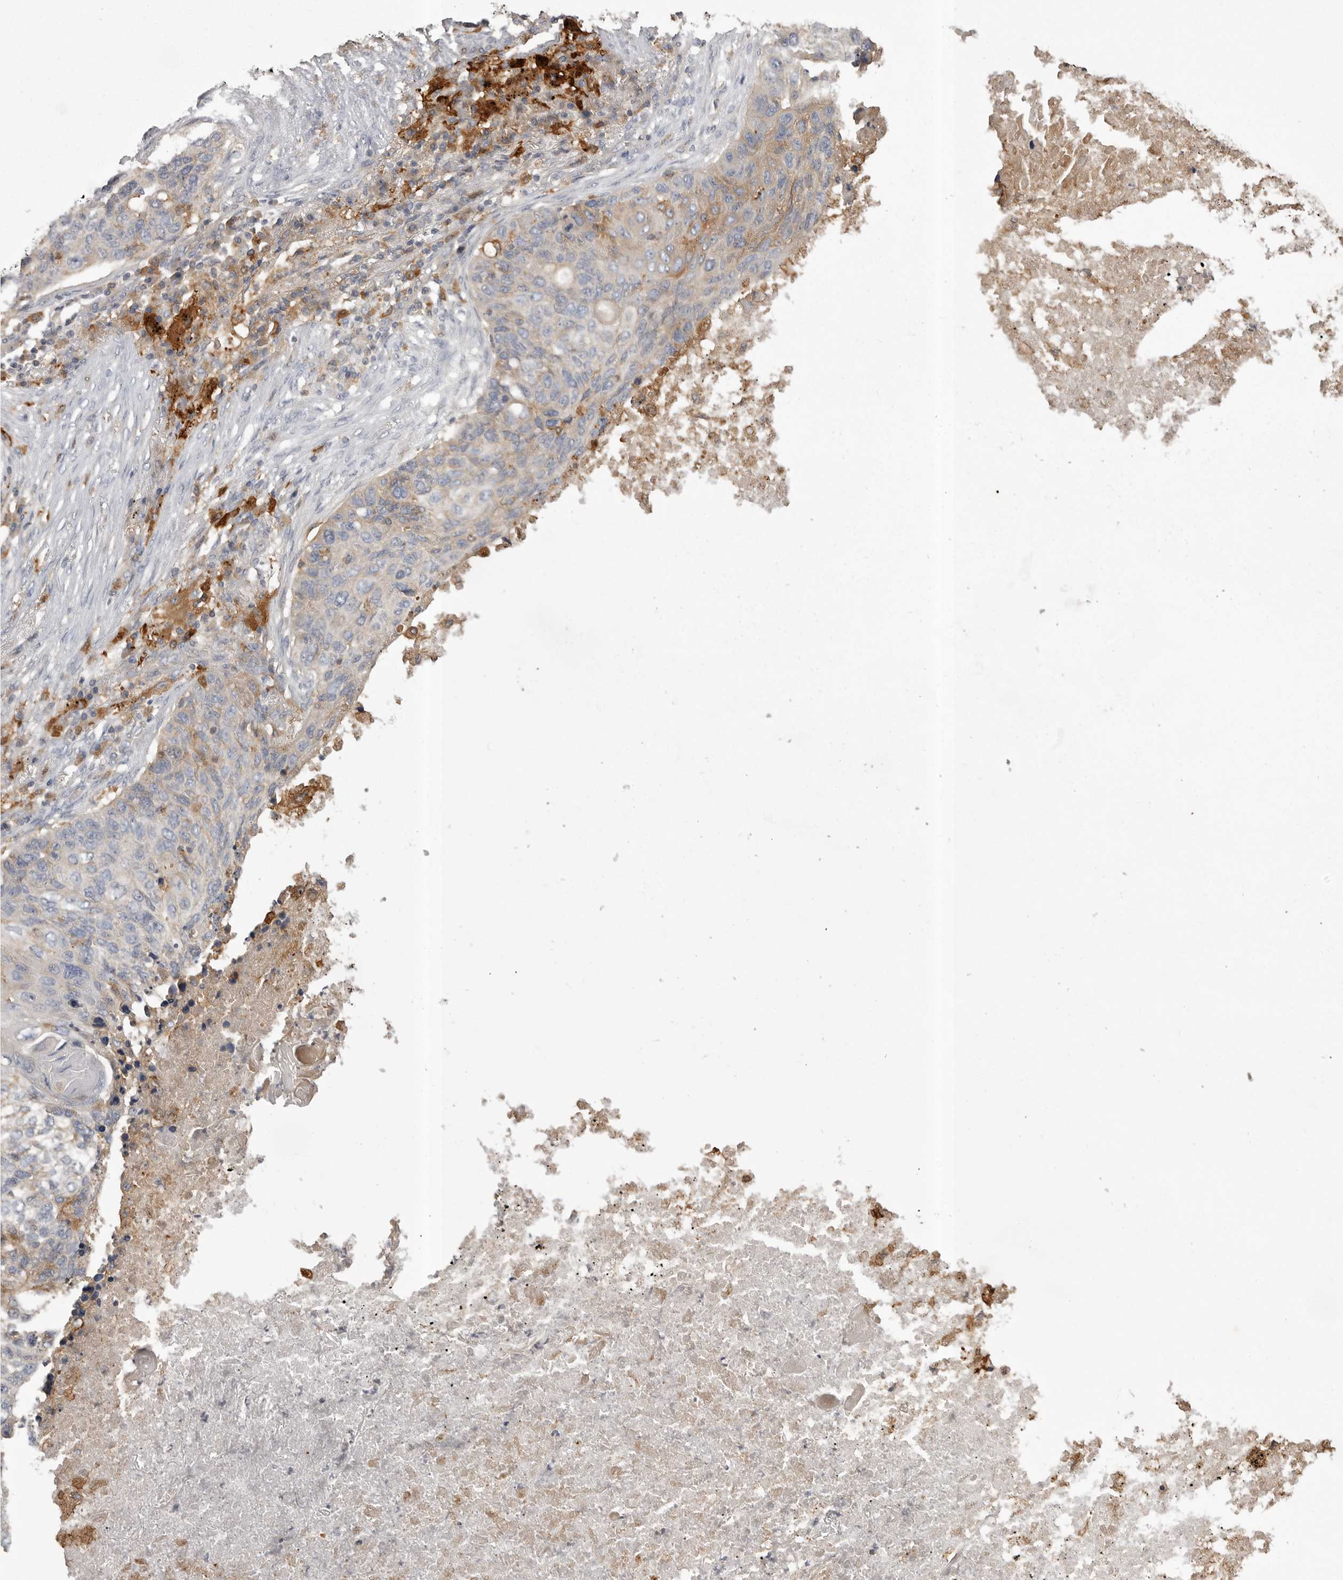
{"staining": {"intensity": "weak", "quantity": "<25%", "location": "cytoplasmic/membranous"}, "tissue": "lung cancer", "cell_type": "Tumor cells", "image_type": "cancer", "snomed": [{"axis": "morphology", "description": "Squamous cell carcinoma, NOS"}, {"axis": "topography", "description": "Lung"}], "caption": "Tumor cells show no significant protein staining in lung squamous cell carcinoma.", "gene": "CMTM6", "patient": {"sex": "female", "age": 63}}